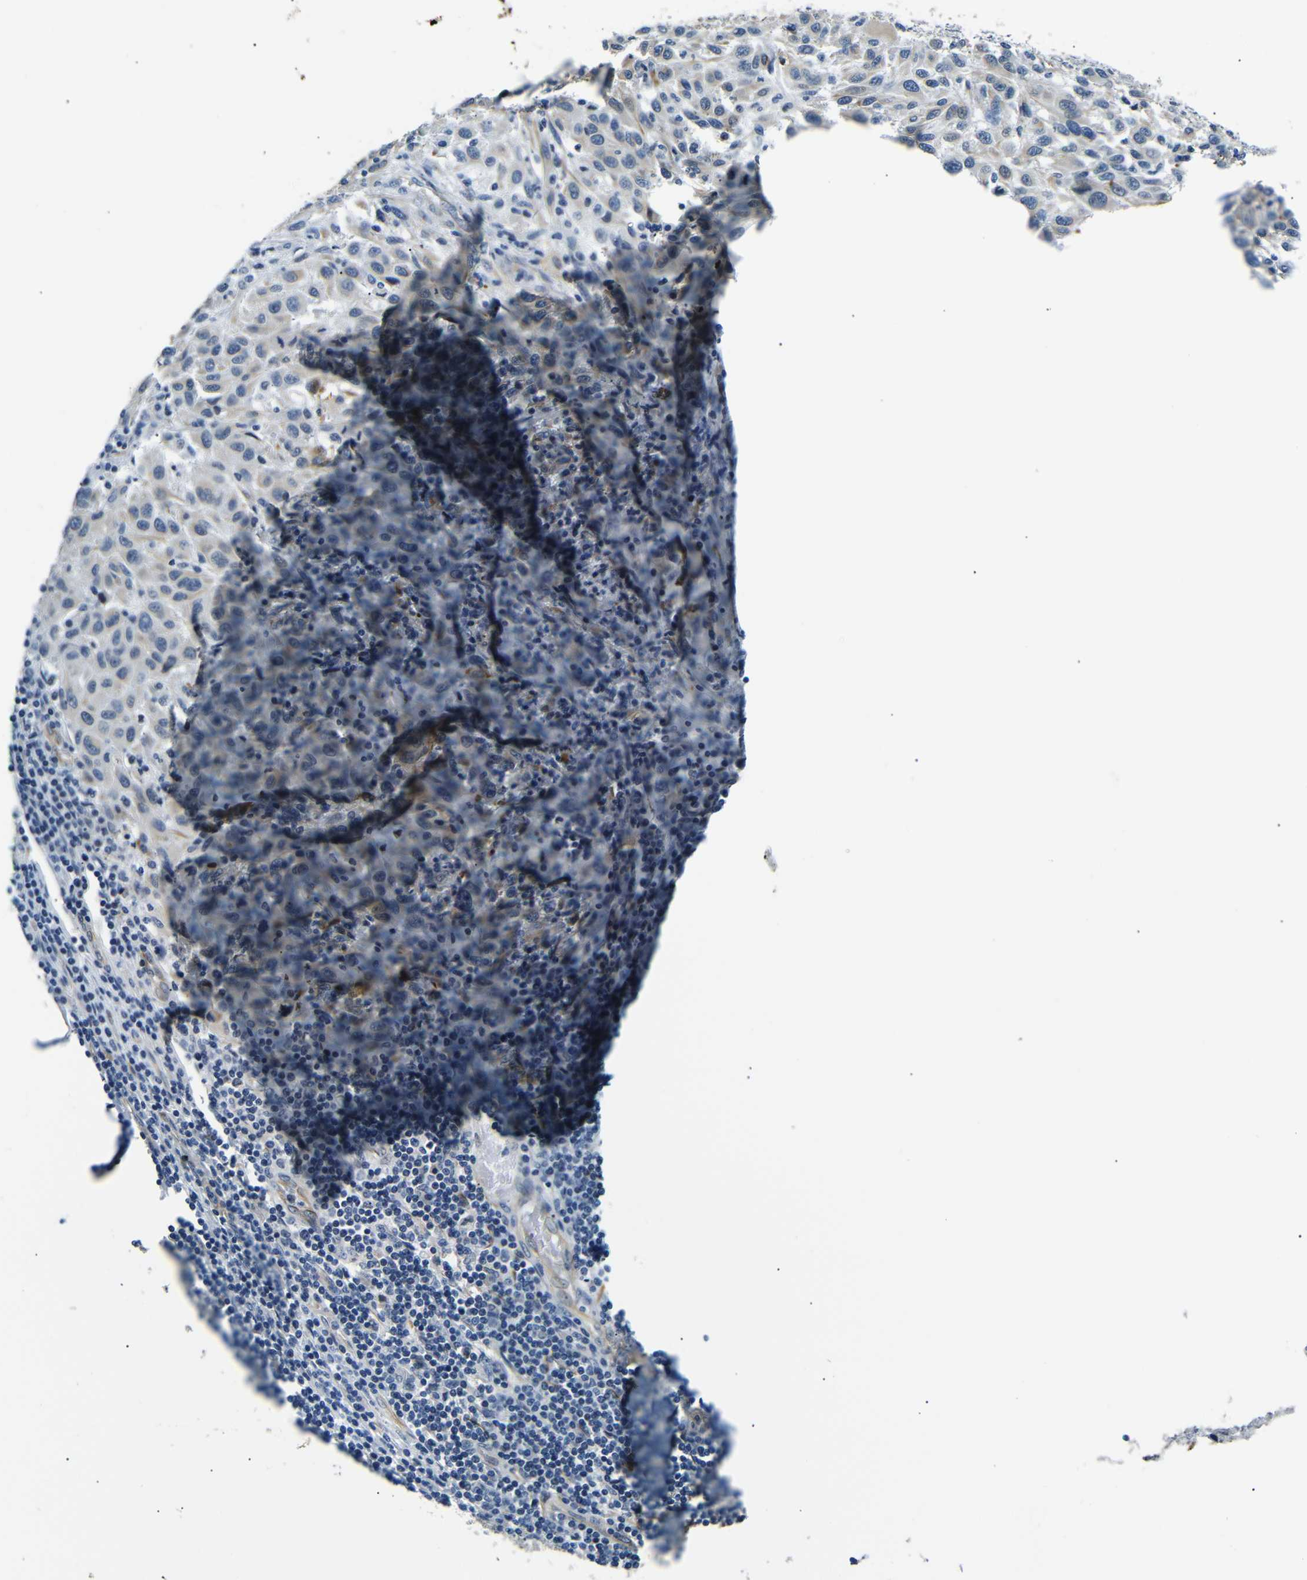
{"staining": {"intensity": "weak", "quantity": "<25%", "location": "cytoplasmic/membranous"}, "tissue": "melanoma", "cell_type": "Tumor cells", "image_type": "cancer", "snomed": [{"axis": "morphology", "description": "Malignant melanoma, Metastatic site"}, {"axis": "topography", "description": "Lymph node"}], "caption": "A histopathology image of malignant melanoma (metastatic site) stained for a protein demonstrates no brown staining in tumor cells.", "gene": "TAFA1", "patient": {"sex": "male", "age": 61}}